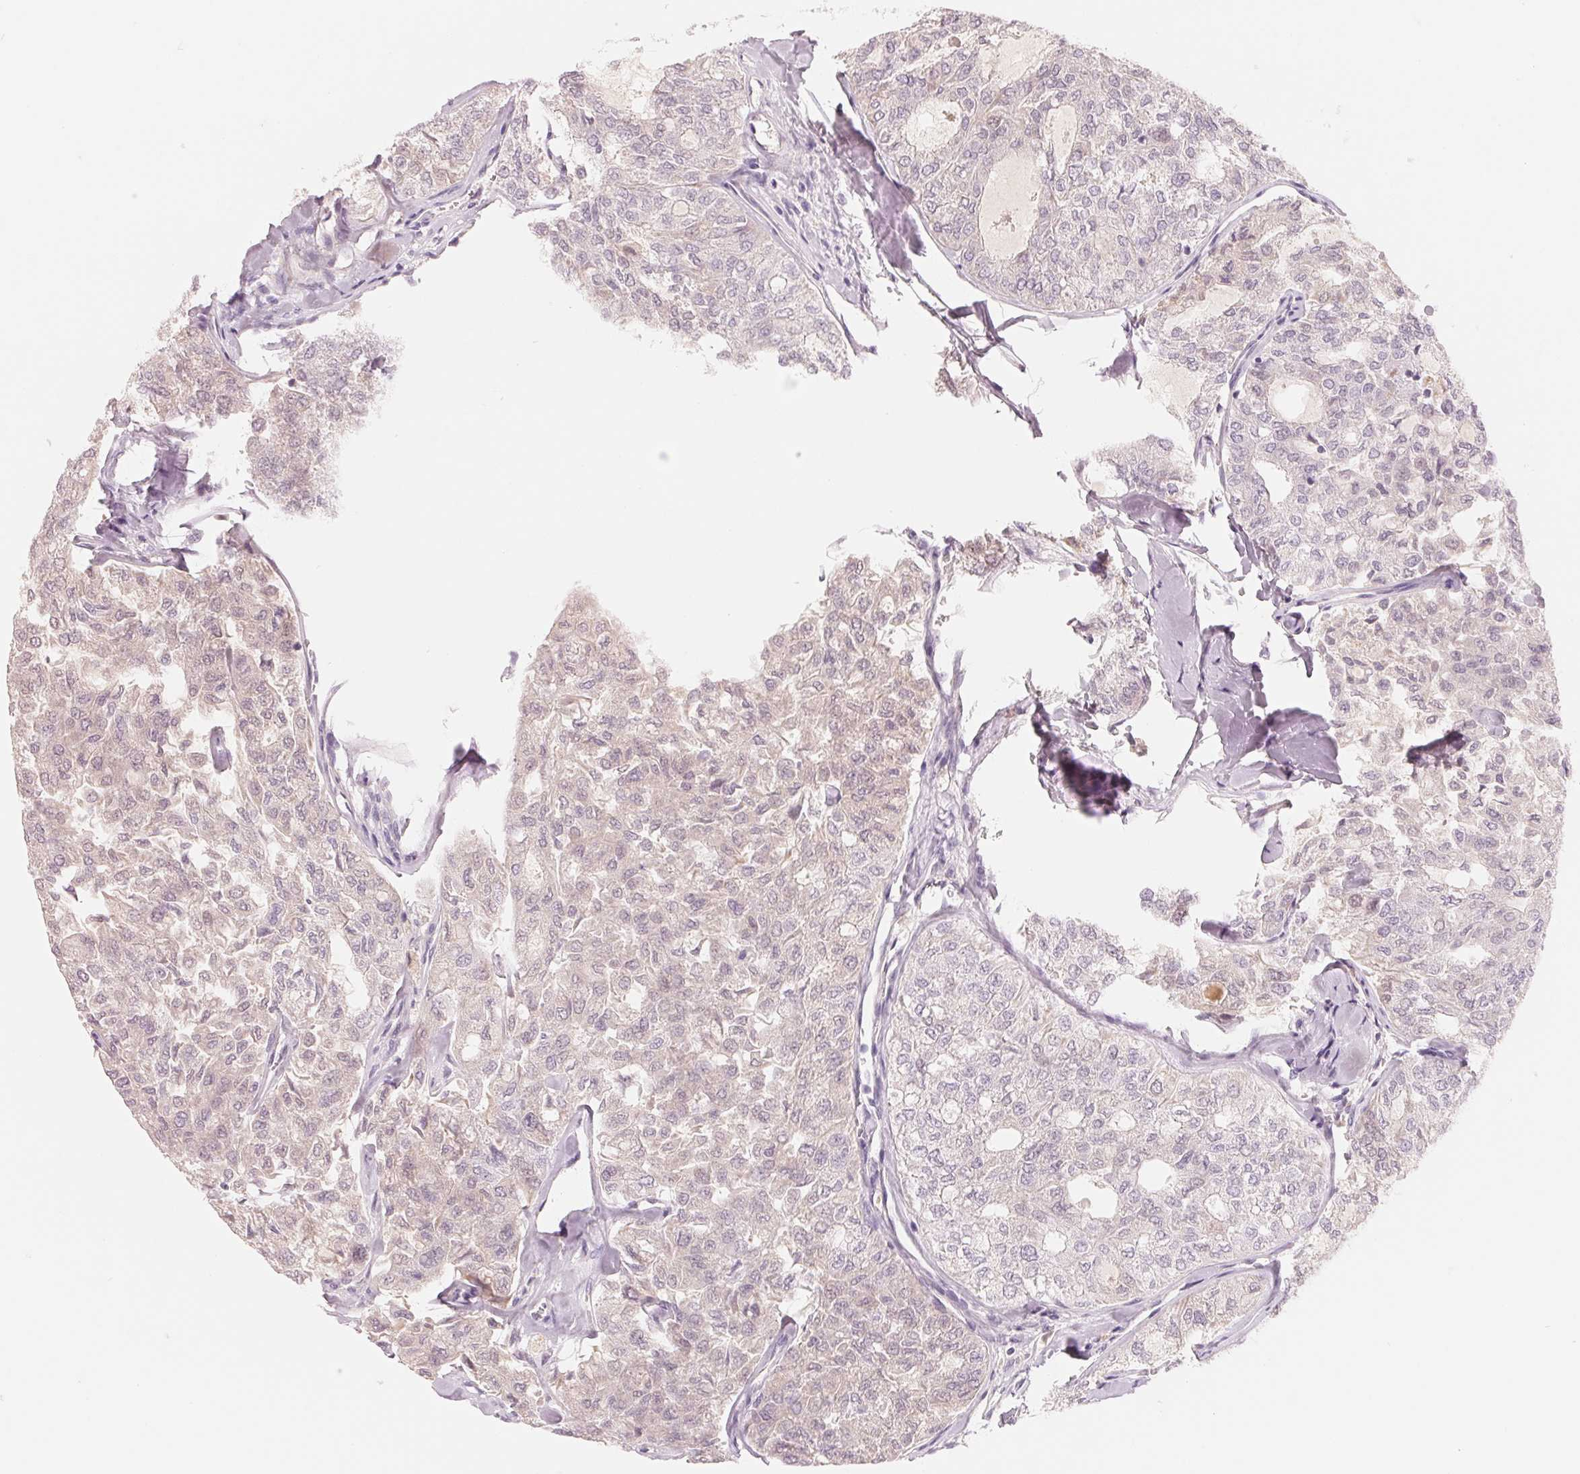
{"staining": {"intensity": "weak", "quantity": "<25%", "location": "cytoplasmic/membranous"}, "tissue": "thyroid cancer", "cell_type": "Tumor cells", "image_type": "cancer", "snomed": [{"axis": "morphology", "description": "Follicular adenoma carcinoma, NOS"}, {"axis": "topography", "description": "Thyroid gland"}], "caption": "An image of human thyroid cancer (follicular adenoma carcinoma) is negative for staining in tumor cells.", "gene": "CFHR2", "patient": {"sex": "male", "age": 75}}